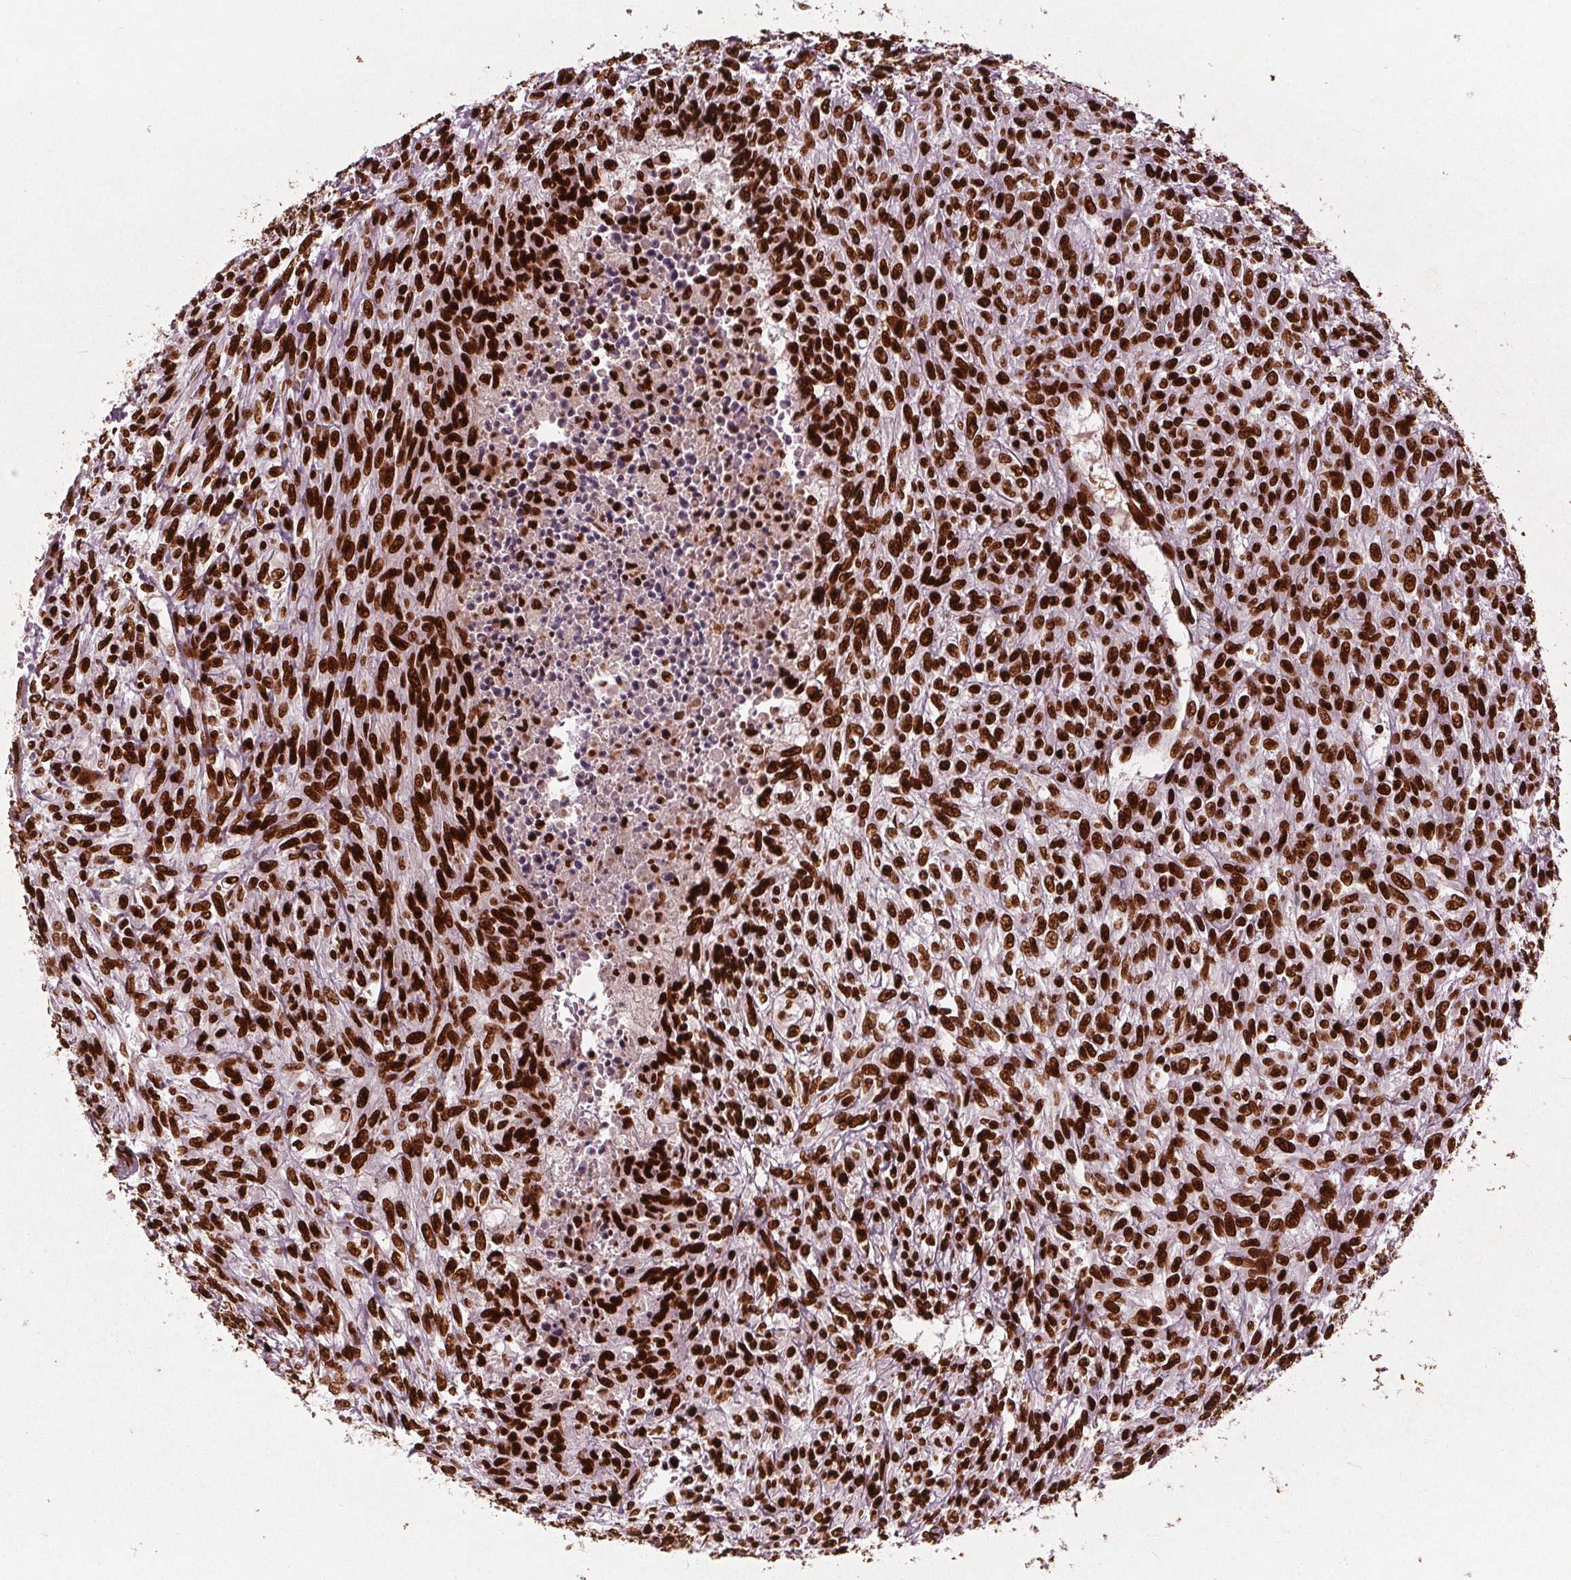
{"staining": {"intensity": "strong", "quantity": ">75%", "location": "nuclear"}, "tissue": "renal cancer", "cell_type": "Tumor cells", "image_type": "cancer", "snomed": [{"axis": "morphology", "description": "Adenocarcinoma, NOS"}, {"axis": "topography", "description": "Kidney"}], "caption": "Immunohistochemical staining of human renal cancer reveals strong nuclear protein positivity in approximately >75% of tumor cells.", "gene": "BRD4", "patient": {"sex": "male", "age": 58}}